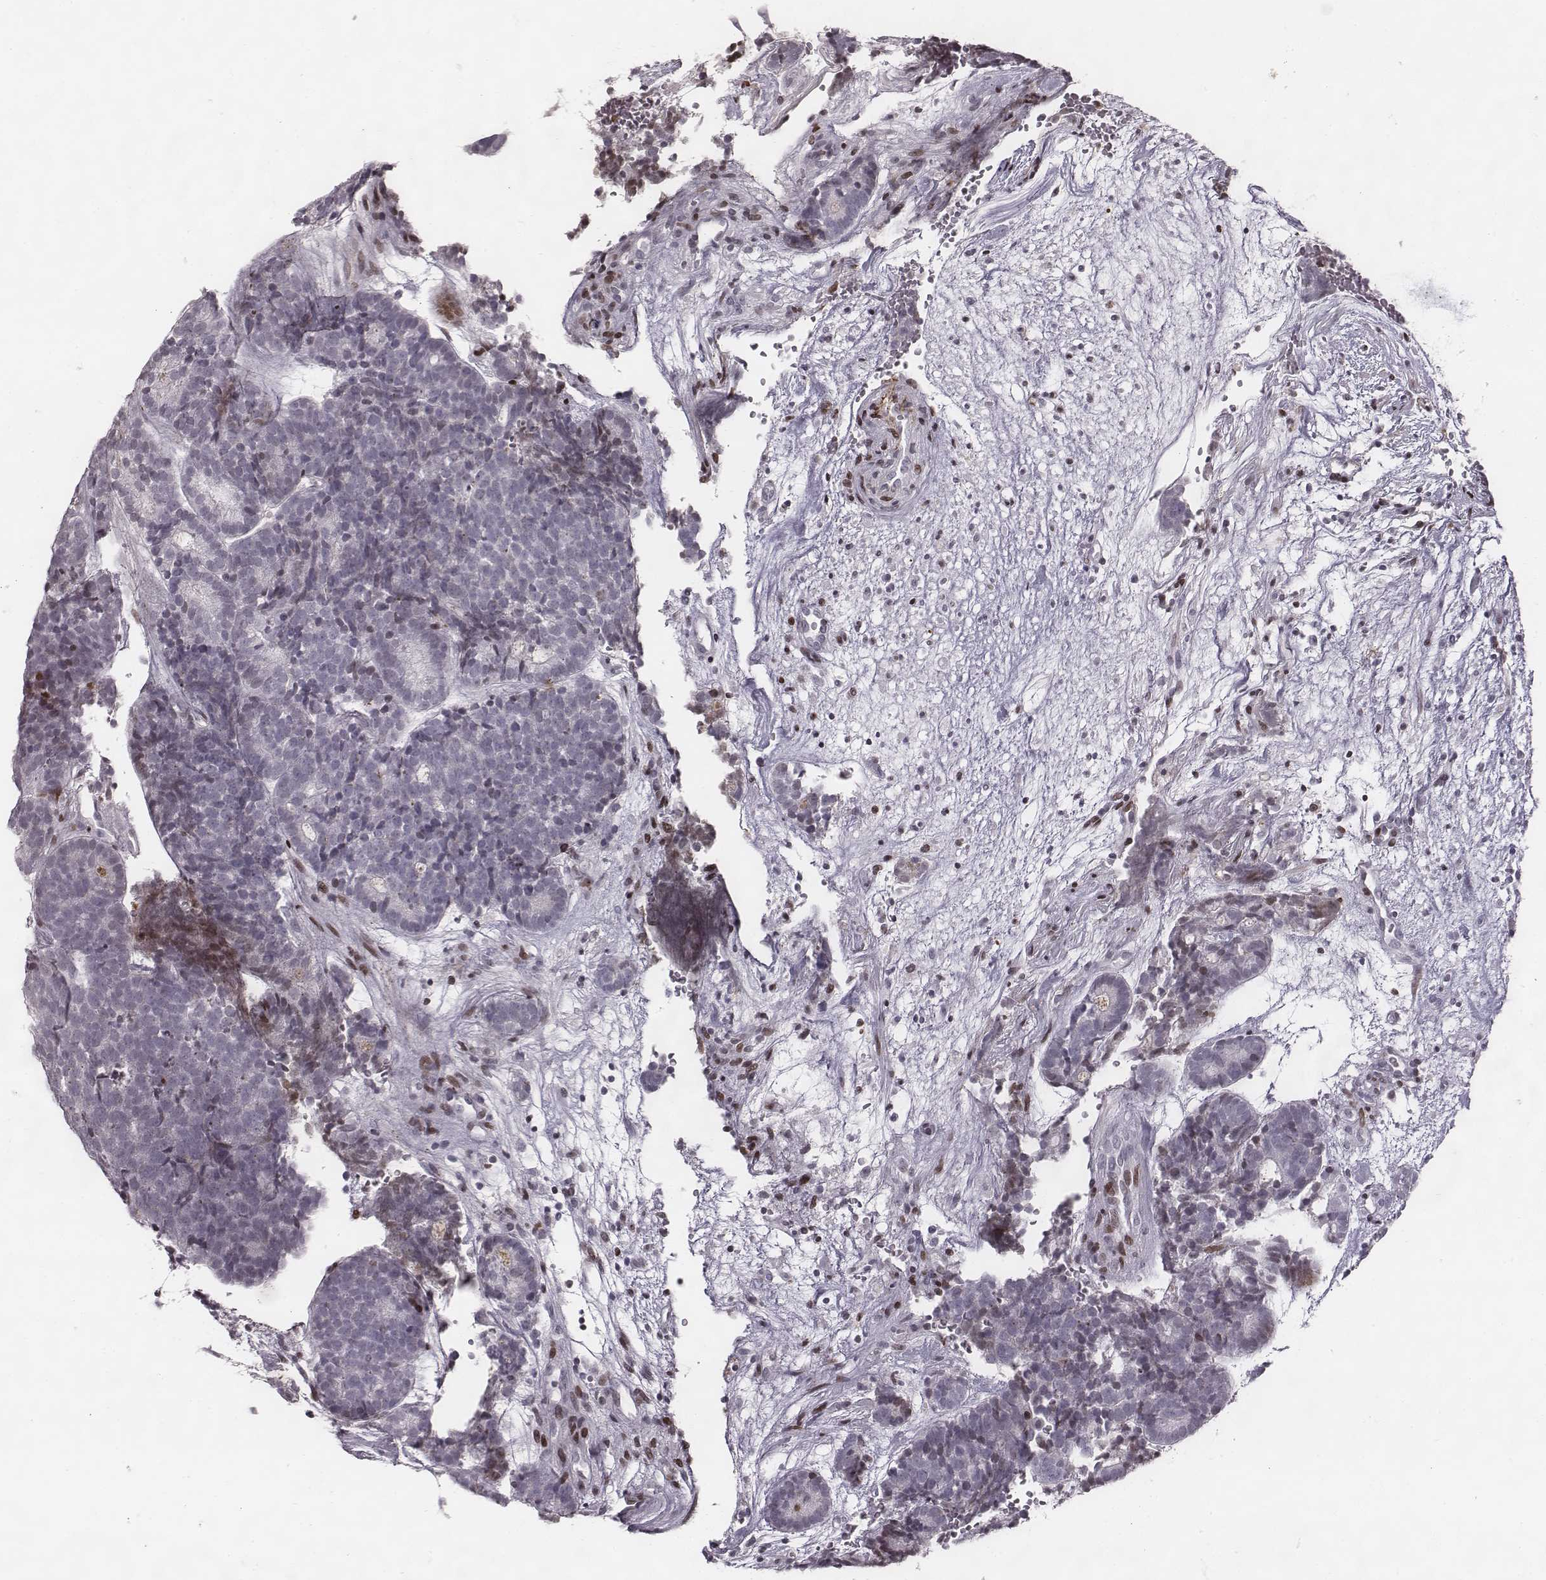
{"staining": {"intensity": "negative", "quantity": "none", "location": "none"}, "tissue": "head and neck cancer", "cell_type": "Tumor cells", "image_type": "cancer", "snomed": [{"axis": "morphology", "description": "Adenocarcinoma, NOS"}, {"axis": "topography", "description": "Head-Neck"}], "caption": "Tumor cells show no significant protein positivity in head and neck cancer (adenocarcinoma).", "gene": "NDC1", "patient": {"sex": "female", "age": 81}}